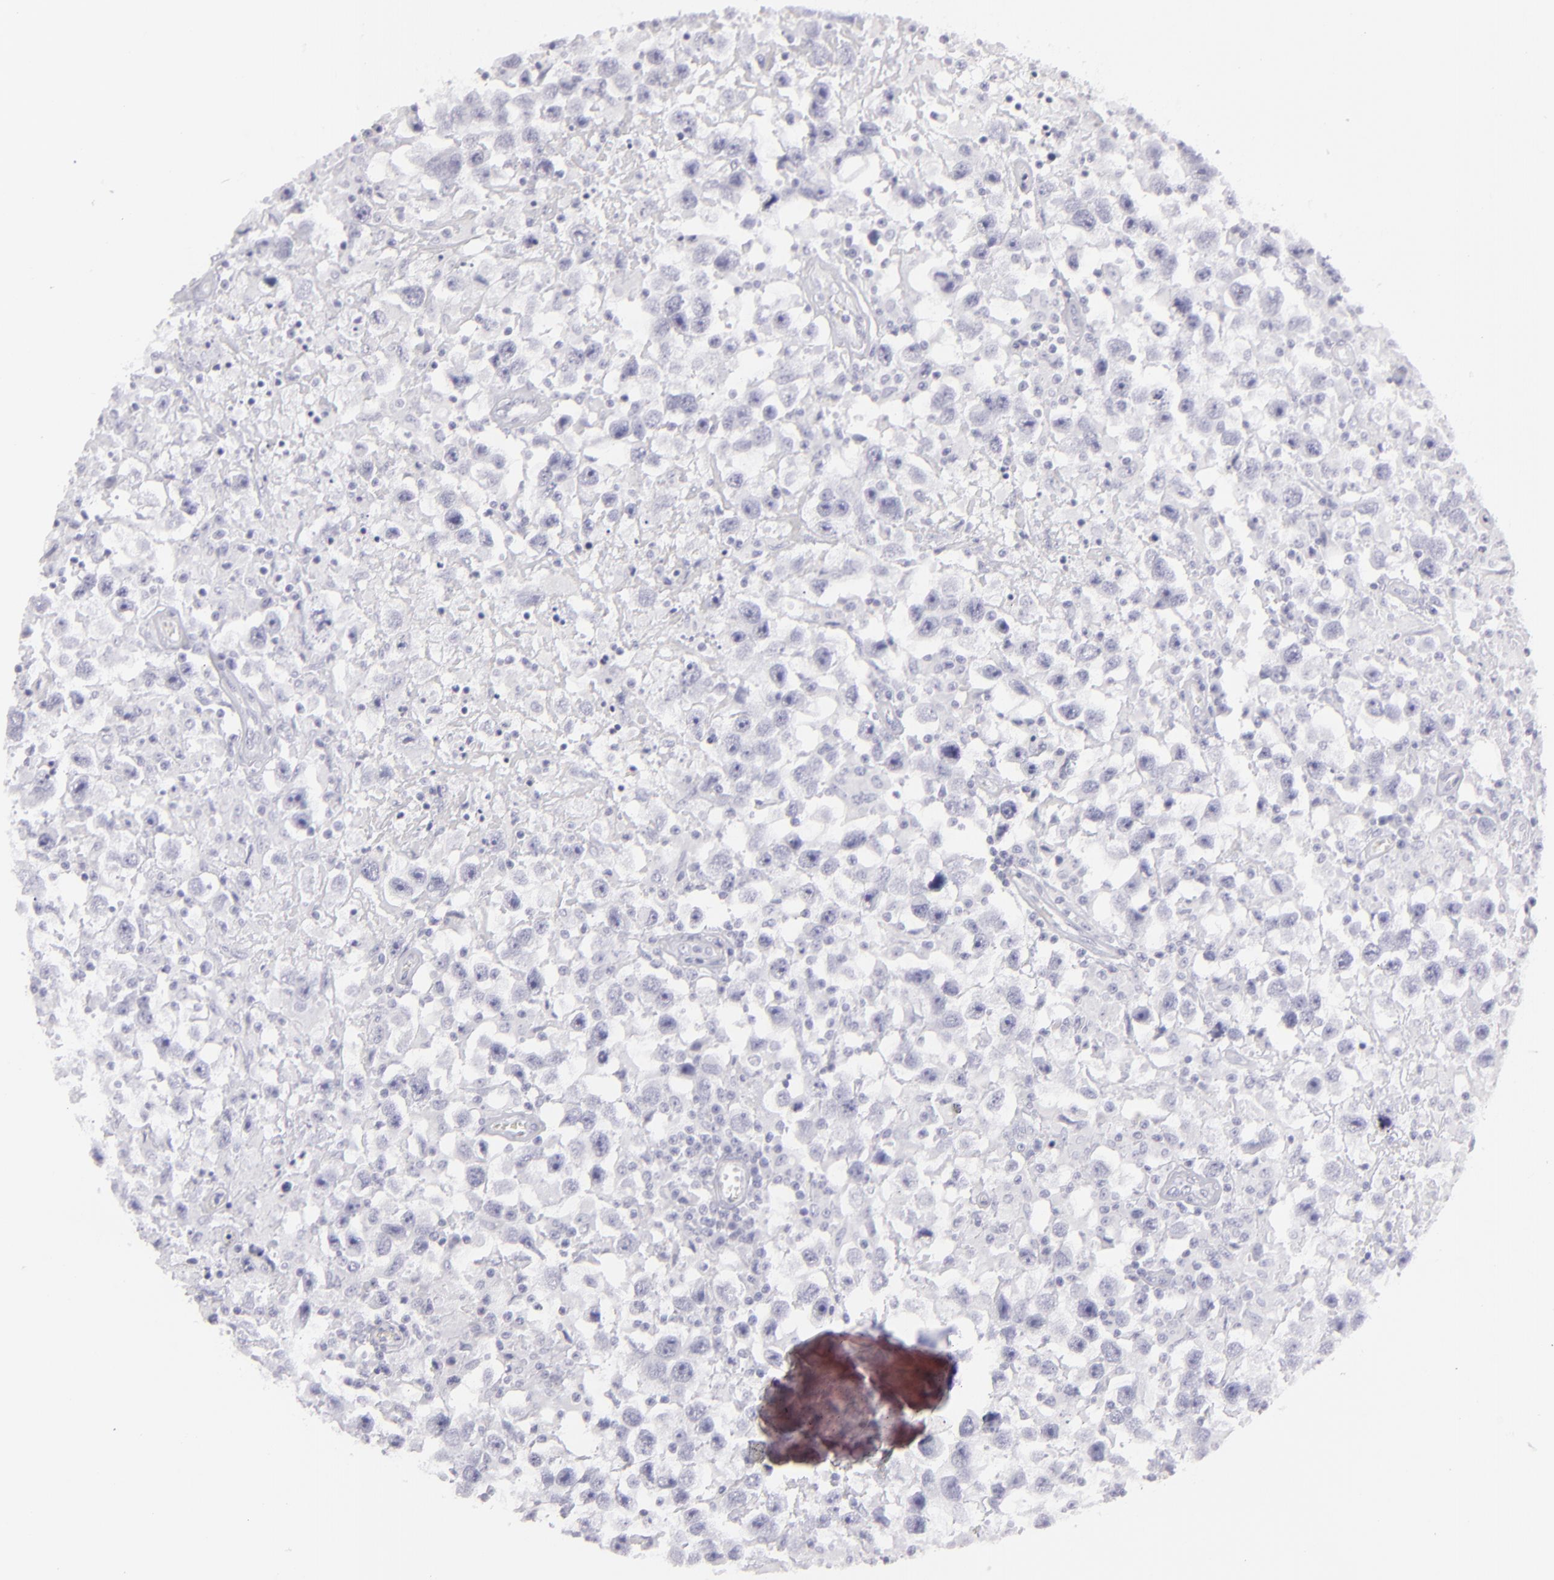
{"staining": {"intensity": "negative", "quantity": "none", "location": "none"}, "tissue": "testis cancer", "cell_type": "Tumor cells", "image_type": "cancer", "snomed": [{"axis": "morphology", "description": "Seminoma, NOS"}, {"axis": "topography", "description": "Testis"}], "caption": "This is an immunohistochemistry image of human seminoma (testis). There is no expression in tumor cells.", "gene": "FLG", "patient": {"sex": "male", "age": 34}}